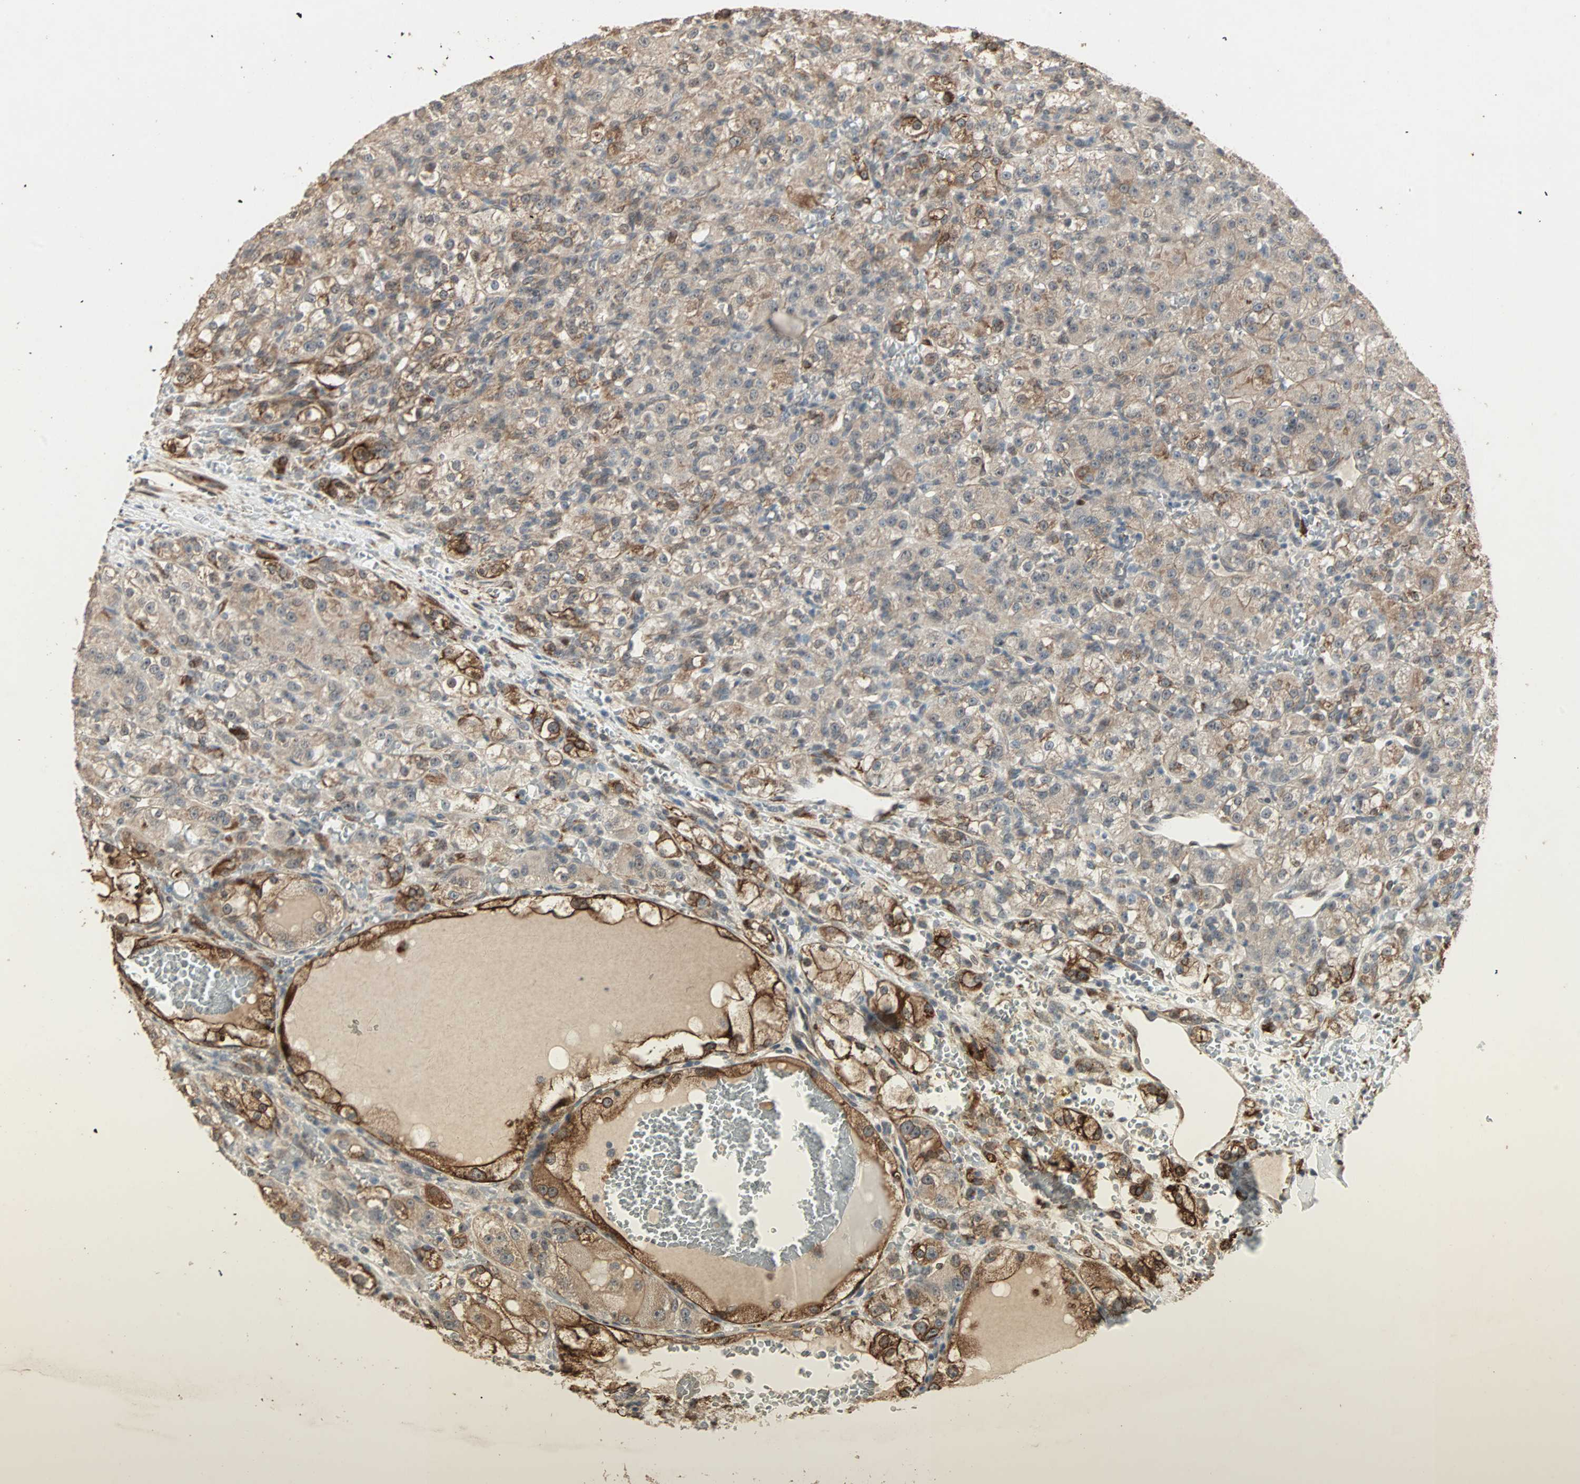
{"staining": {"intensity": "strong", "quantity": ">75%", "location": "cytoplasmic/membranous"}, "tissue": "renal cancer", "cell_type": "Tumor cells", "image_type": "cancer", "snomed": [{"axis": "morphology", "description": "Normal tissue, NOS"}, {"axis": "morphology", "description": "Adenocarcinoma, NOS"}, {"axis": "topography", "description": "Kidney"}], "caption": "IHC (DAB) staining of adenocarcinoma (renal) reveals strong cytoplasmic/membranous protein staining in about >75% of tumor cells.", "gene": "TRPV4", "patient": {"sex": "male", "age": 61}}